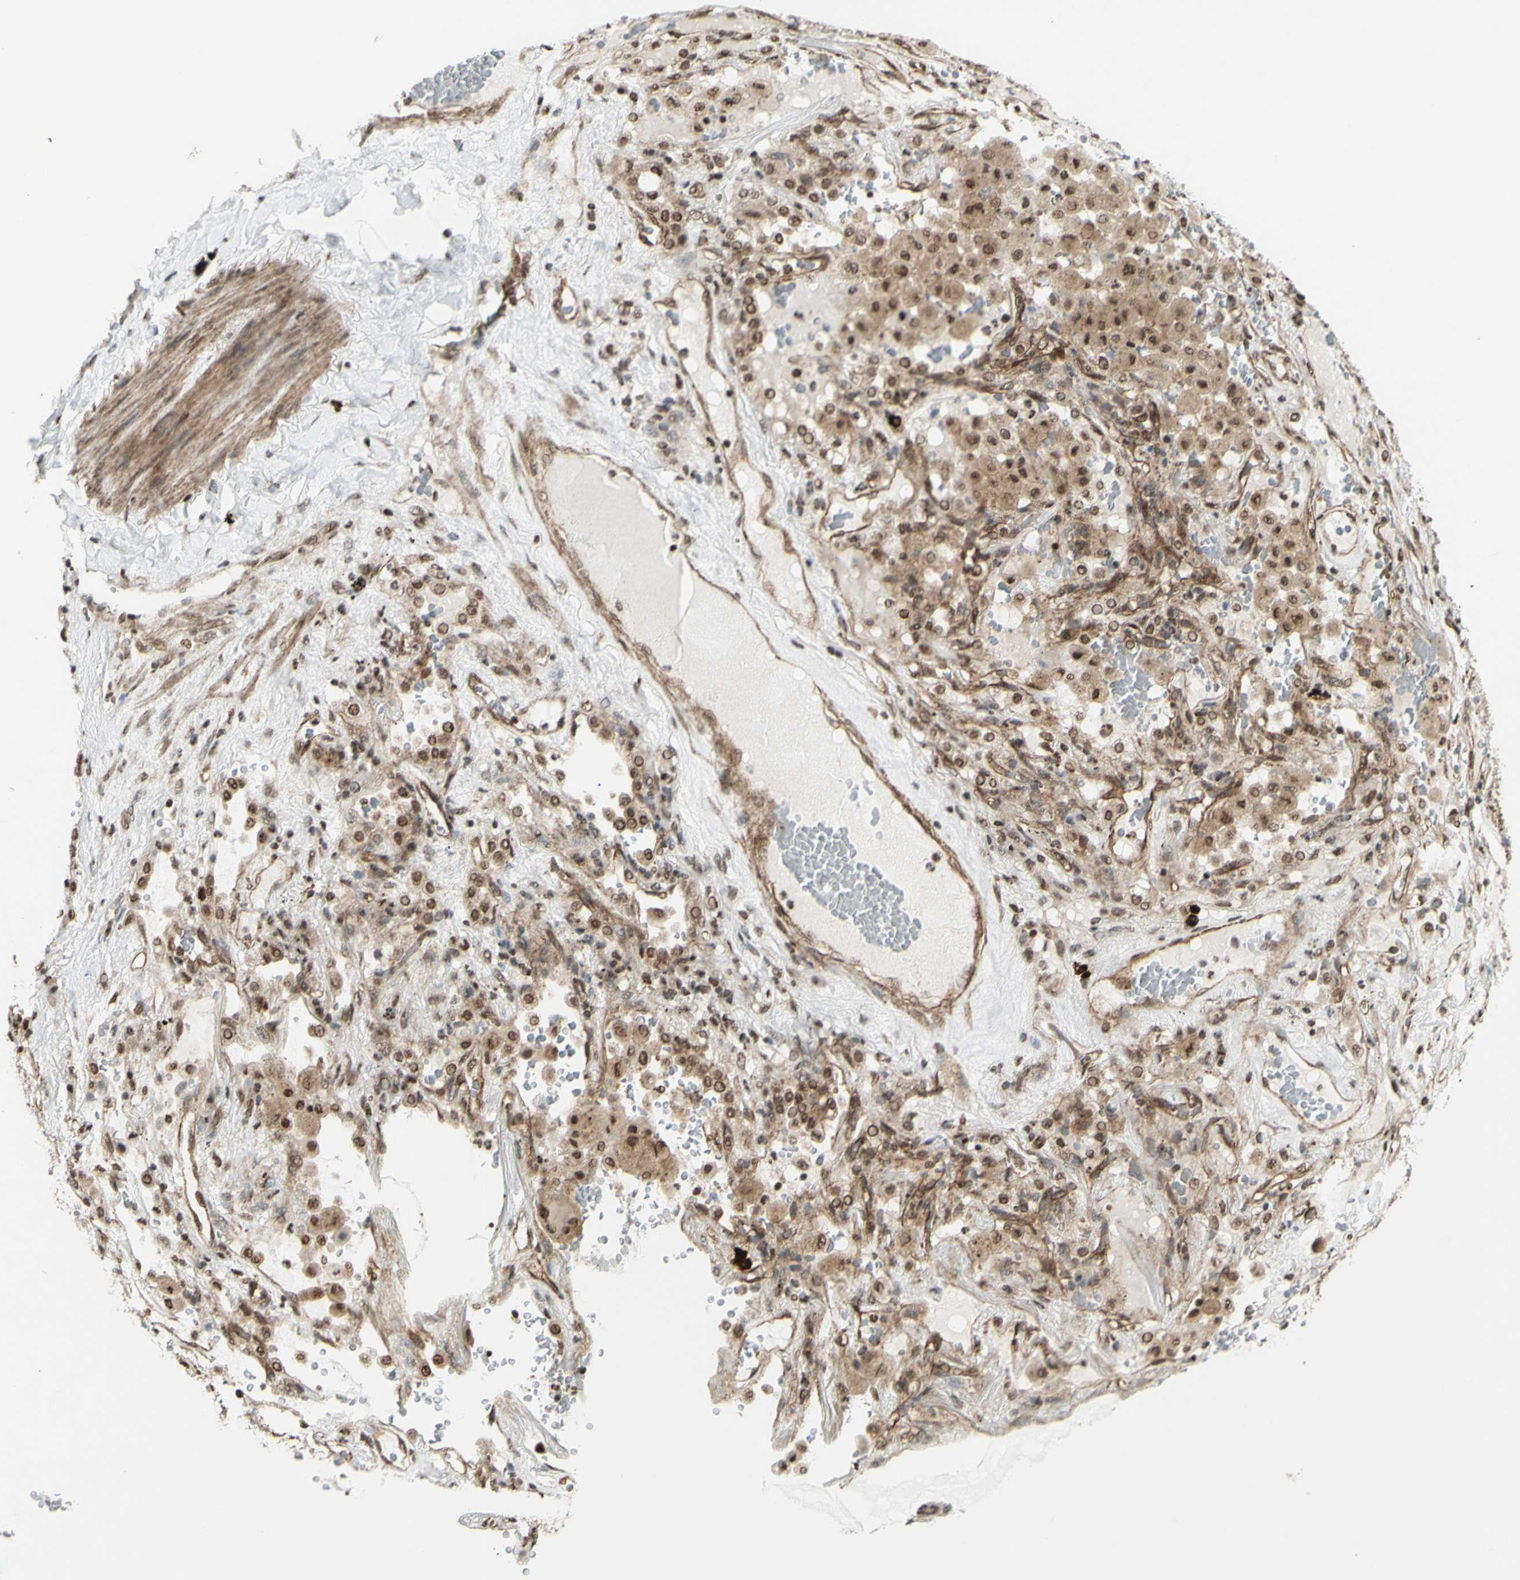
{"staining": {"intensity": "moderate", "quantity": ">75%", "location": "cytoplasmic/membranous,nuclear"}, "tissue": "lung cancer", "cell_type": "Tumor cells", "image_type": "cancer", "snomed": [{"axis": "morphology", "description": "Squamous cell carcinoma, NOS"}, {"axis": "topography", "description": "Lung"}], "caption": "A medium amount of moderate cytoplasmic/membranous and nuclear expression is identified in approximately >75% of tumor cells in lung cancer (squamous cell carcinoma) tissue. The protein of interest is stained brown, and the nuclei are stained in blue (DAB (3,3'-diaminobenzidine) IHC with brightfield microscopy, high magnification).", "gene": "ZMYM6", "patient": {"sex": "male", "age": 57}}